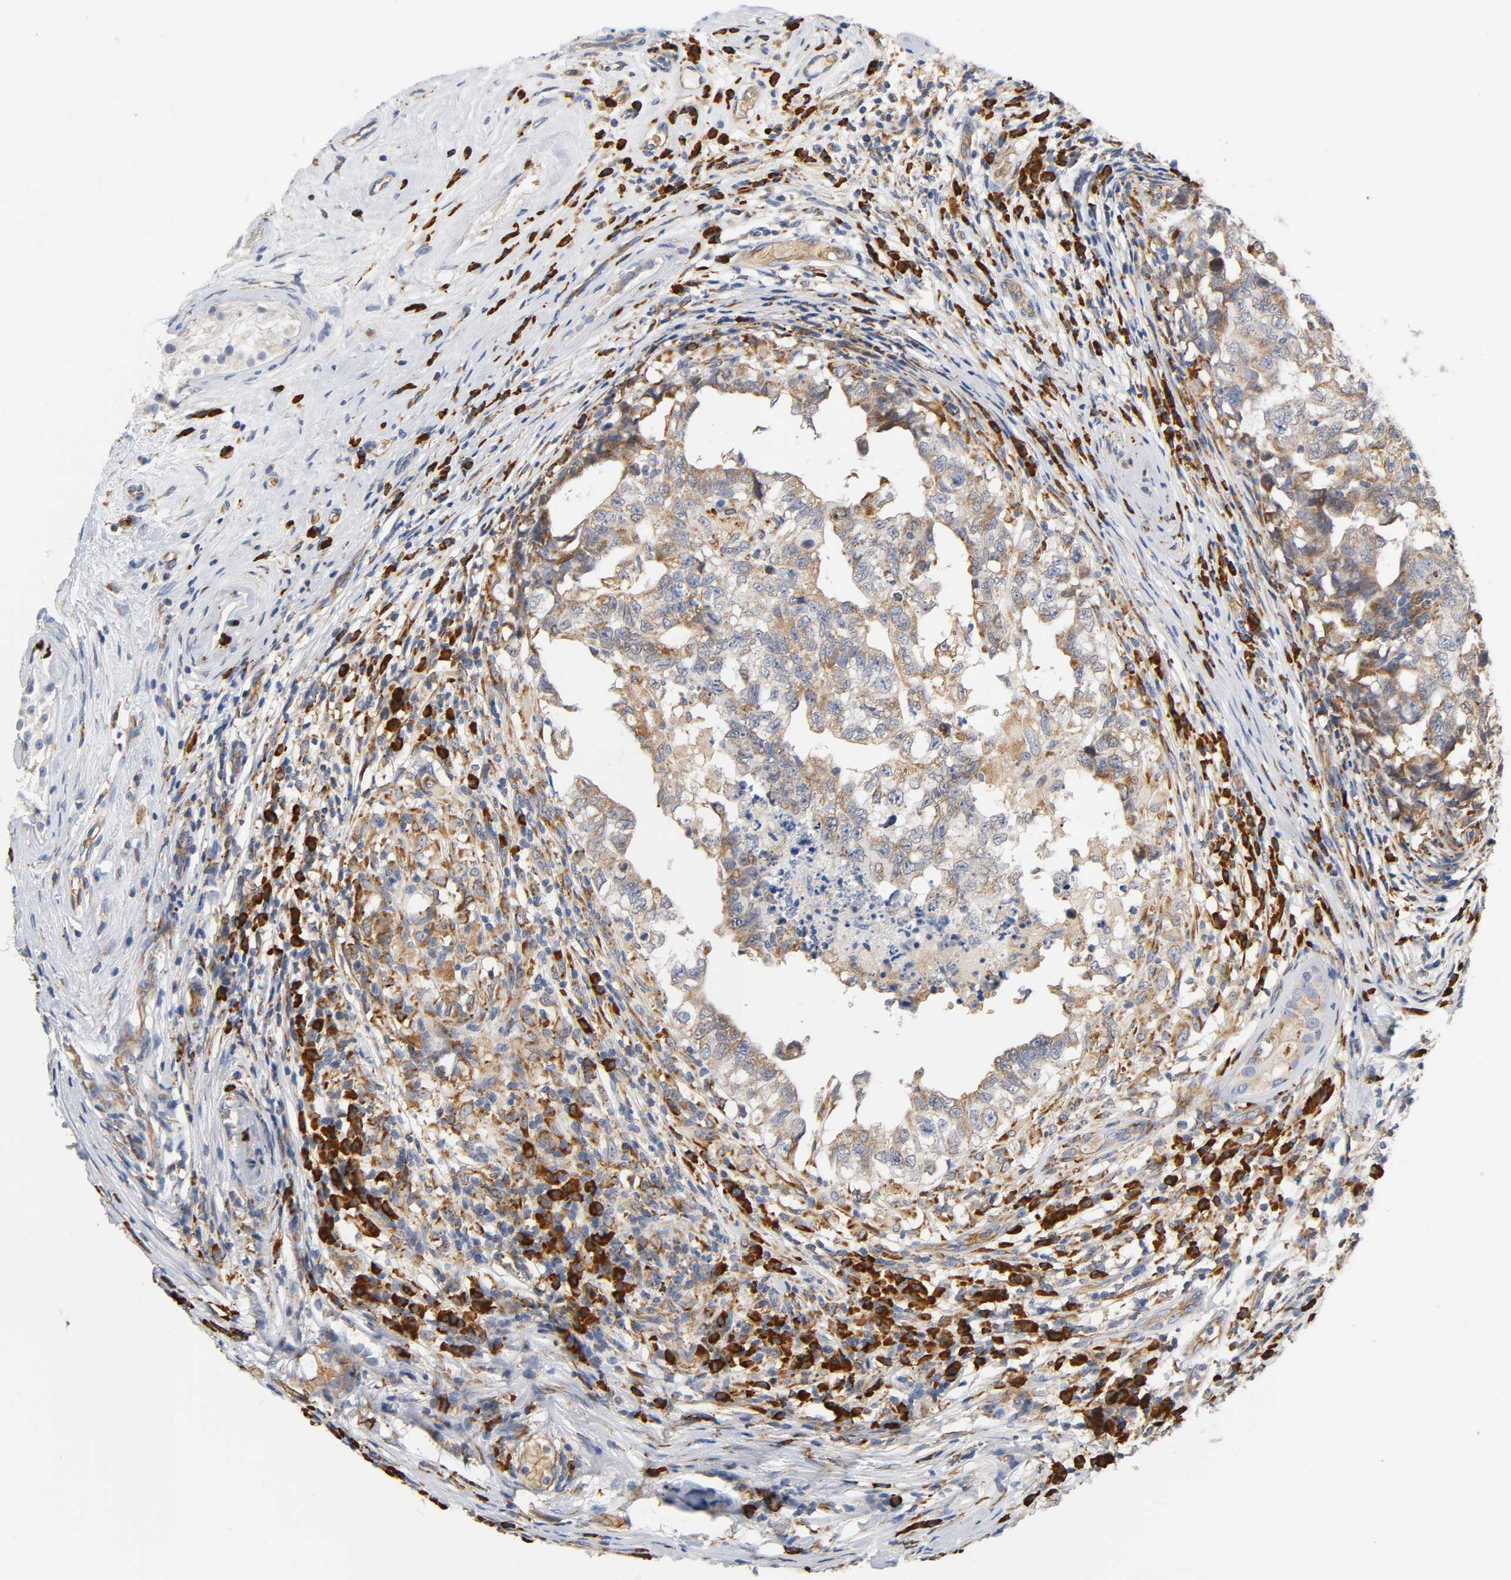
{"staining": {"intensity": "moderate", "quantity": ">75%", "location": "cytoplasmic/membranous"}, "tissue": "testis cancer", "cell_type": "Tumor cells", "image_type": "cancer", "snomed": [{"axis": "morphology", "description": "Carcinoma, Embryonal, NOS"}, {"axis": "topography", "description": "Testis"}], "caption": "IHC of testis cancer reveals medium levels of moderate cytoplasmic/membranous positivity in about >75% of tumor cells. (DAB = brown stain, brightfield microscopy at high magnification).", "gene": "UCKL1", "patient": {"sex": "male", "age": 21}}